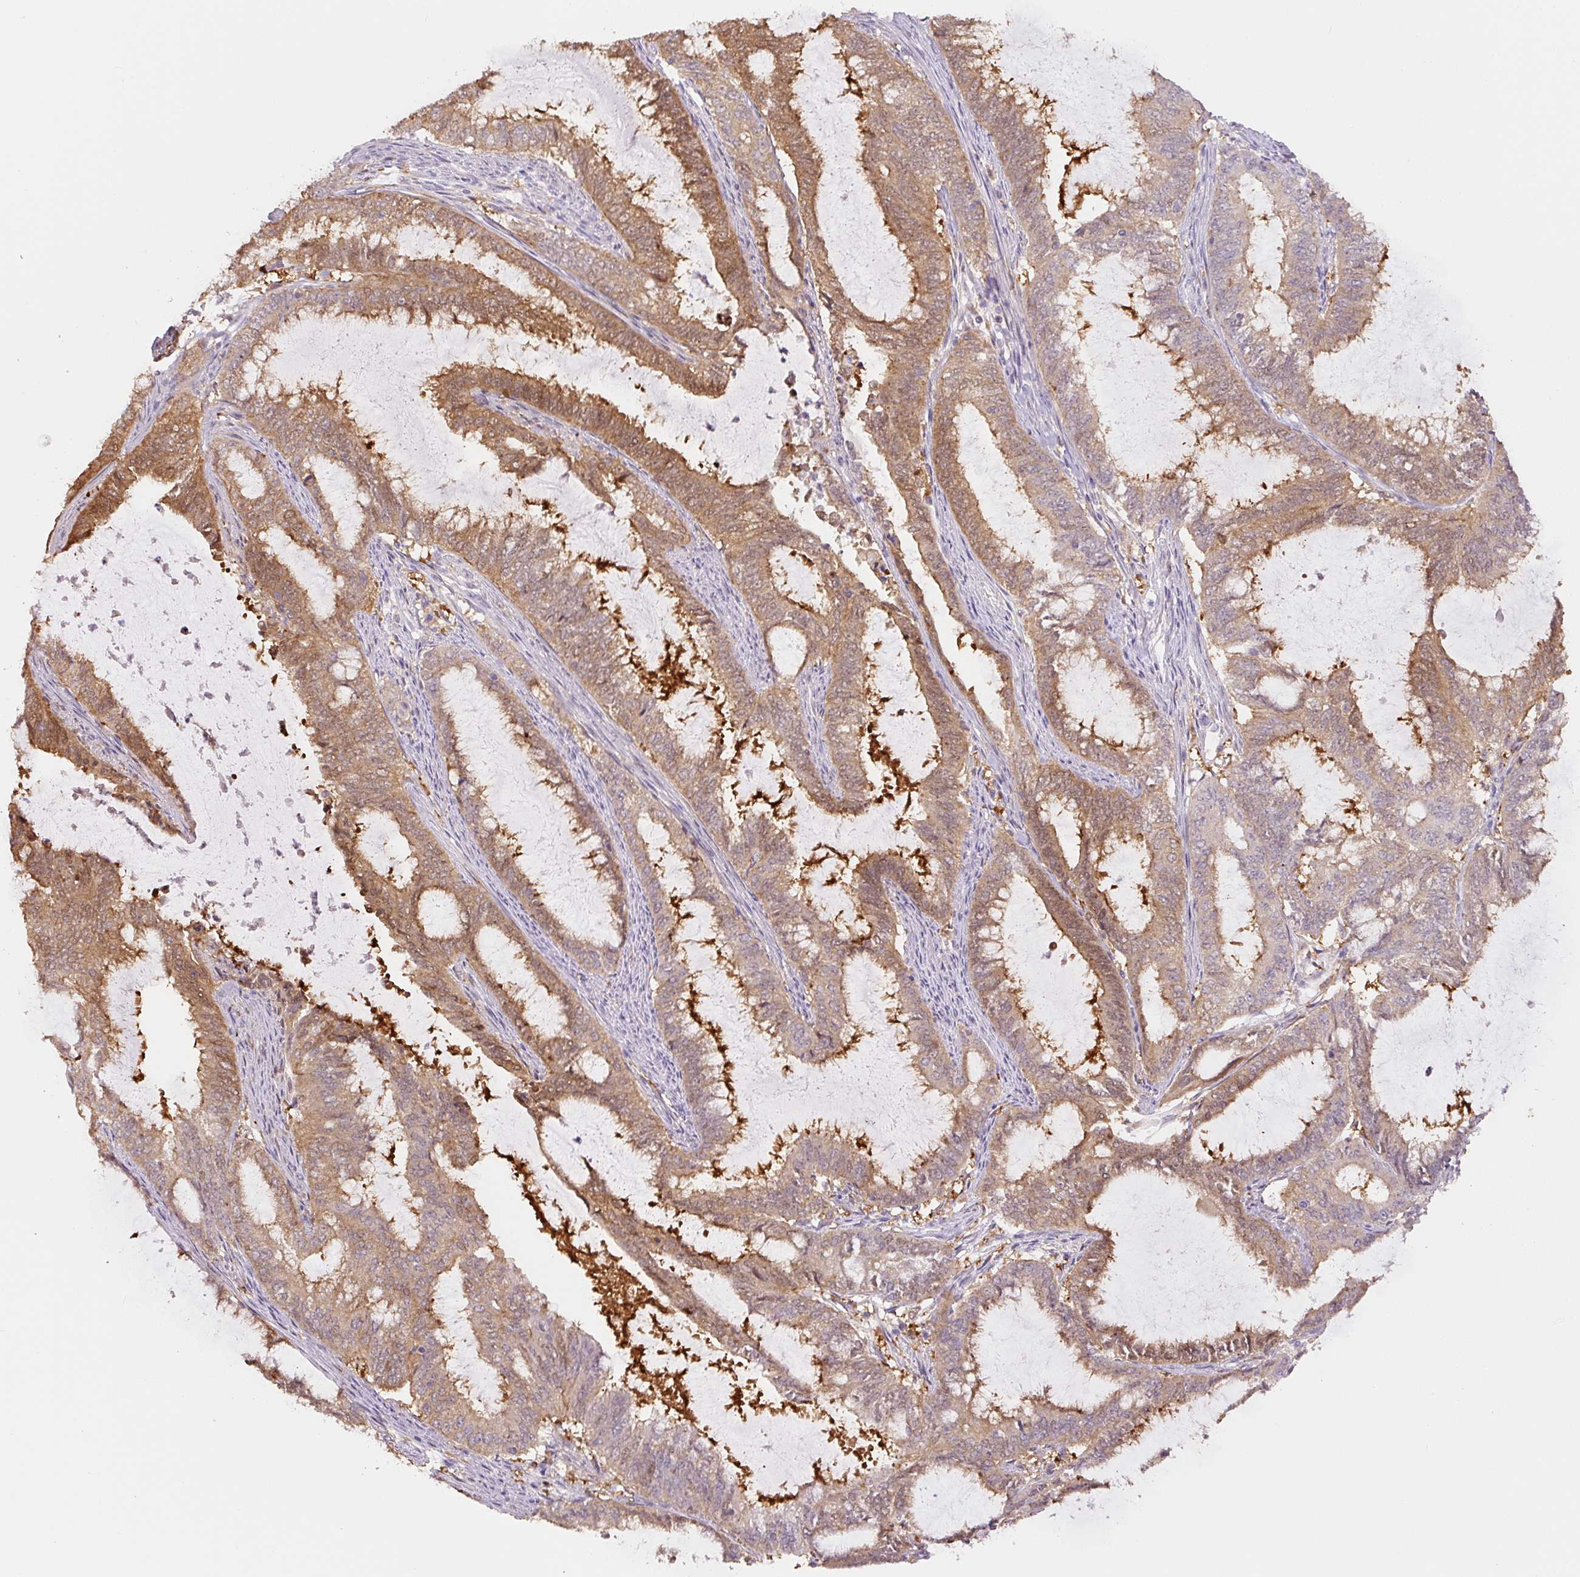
{"staining": {"intensity": "moderate", "quantity": "25%-75%", "location": "cytoplasmic/membranous"}, "tissue": "endometrial cancer", "cell_type": "Tumor cells", "image_type": "cancer", "snomed": [{"axis": "morphology", "description": "Adenocarcinoma, NOS"}, {"axis": "topography", "description": "Endometrium"}], "caption": "There is medium levels of moderate cytoplasmic/membranous expression in tumor cells of adenocarcinoma (endometrial), as demonstrated by immunohistochemical staining (brown color).", "gene": "SPSB2", "patient": {"sex": "female", "age": 51}}